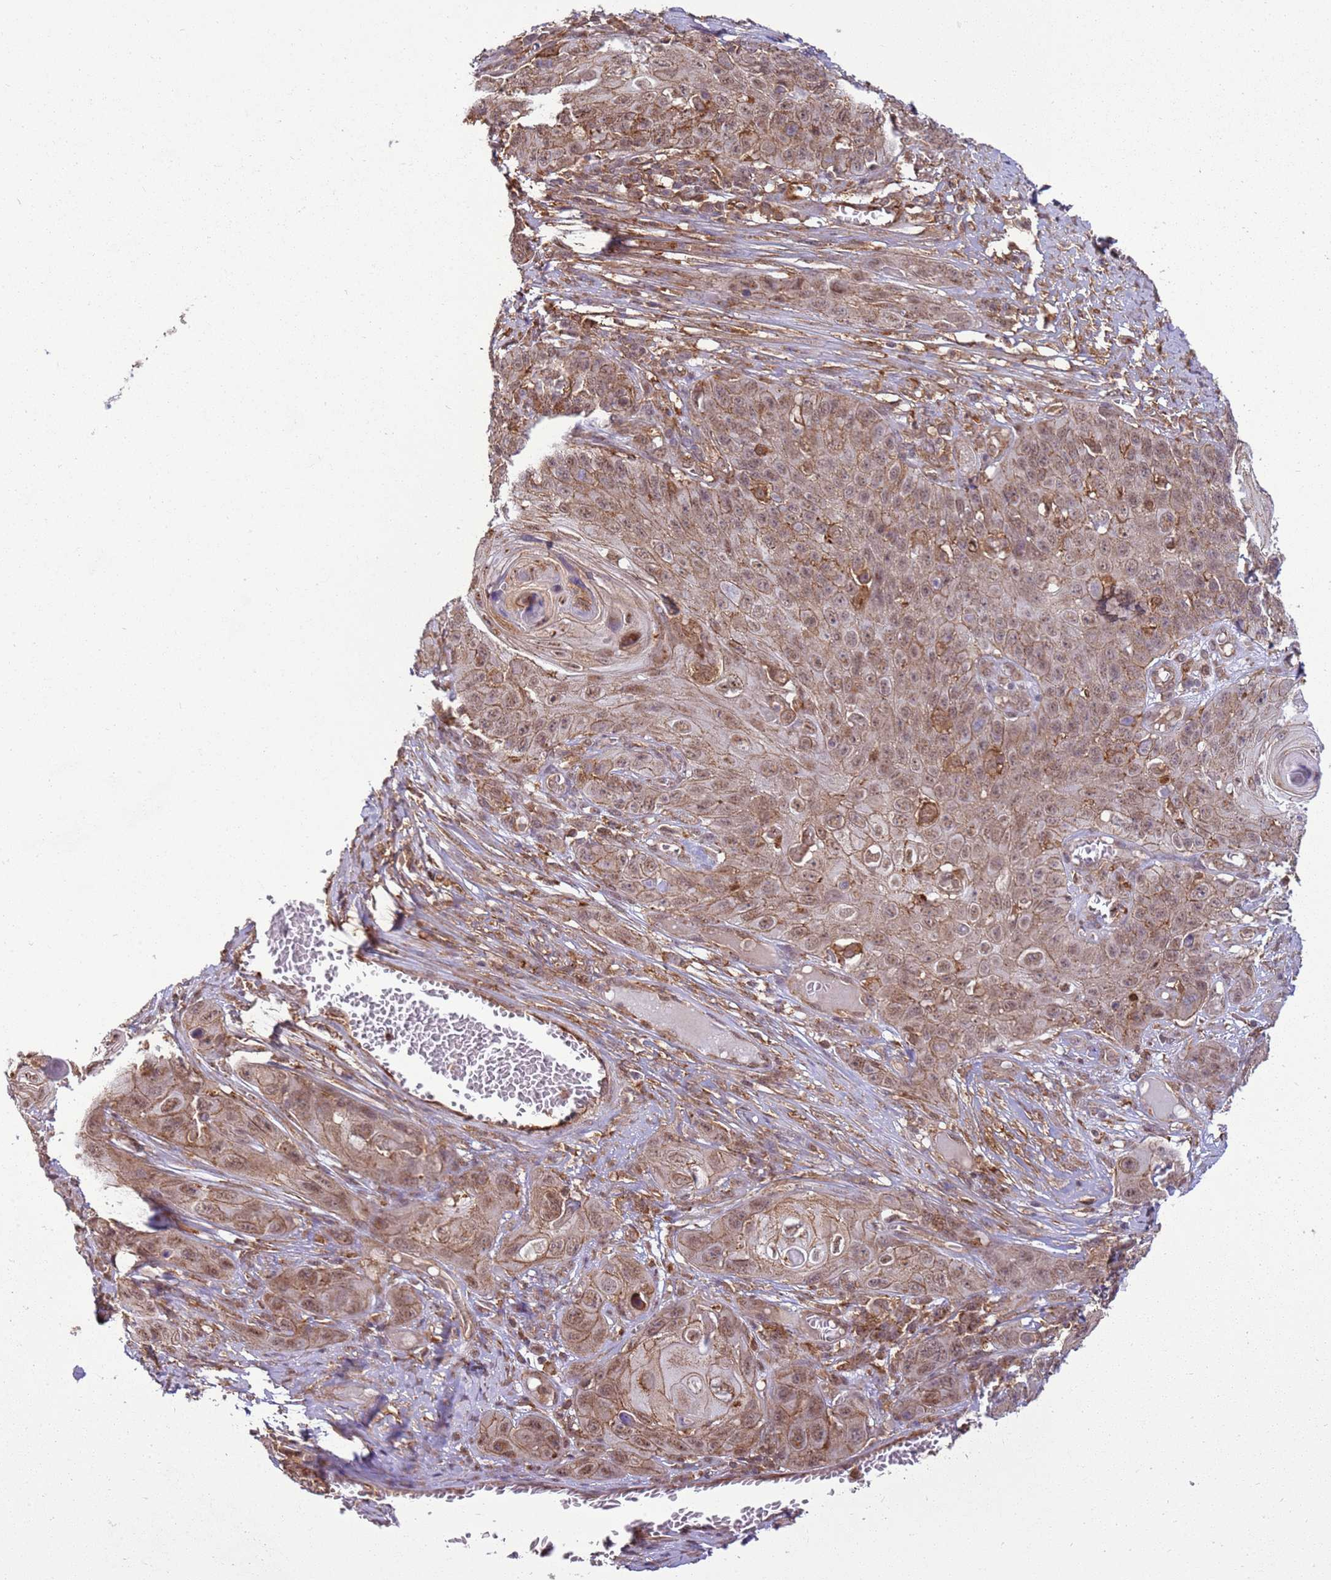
{"staining": {"intensity": "moderate", "quantity": ">75%", "location": "cytoplasmic/membranous,nuclear"}, "tissue": "skin cancer", "cell_type": "Tumor cells", "image_type": "cancer", "snomed": [{"axis": "morphology", "description": "Squamous cell carcinoma, NOS"}, {"axis": "topography", "description": "Skin"}], "caption": "Skin squamous cell carcinoma stained for a protein (brown) displays moderate cytoplasmic/membranous and nuclear positive staining in about >75% of tumor cells.", "gene": "GABRE", "patient": {"sex": "male", "age": 55}}